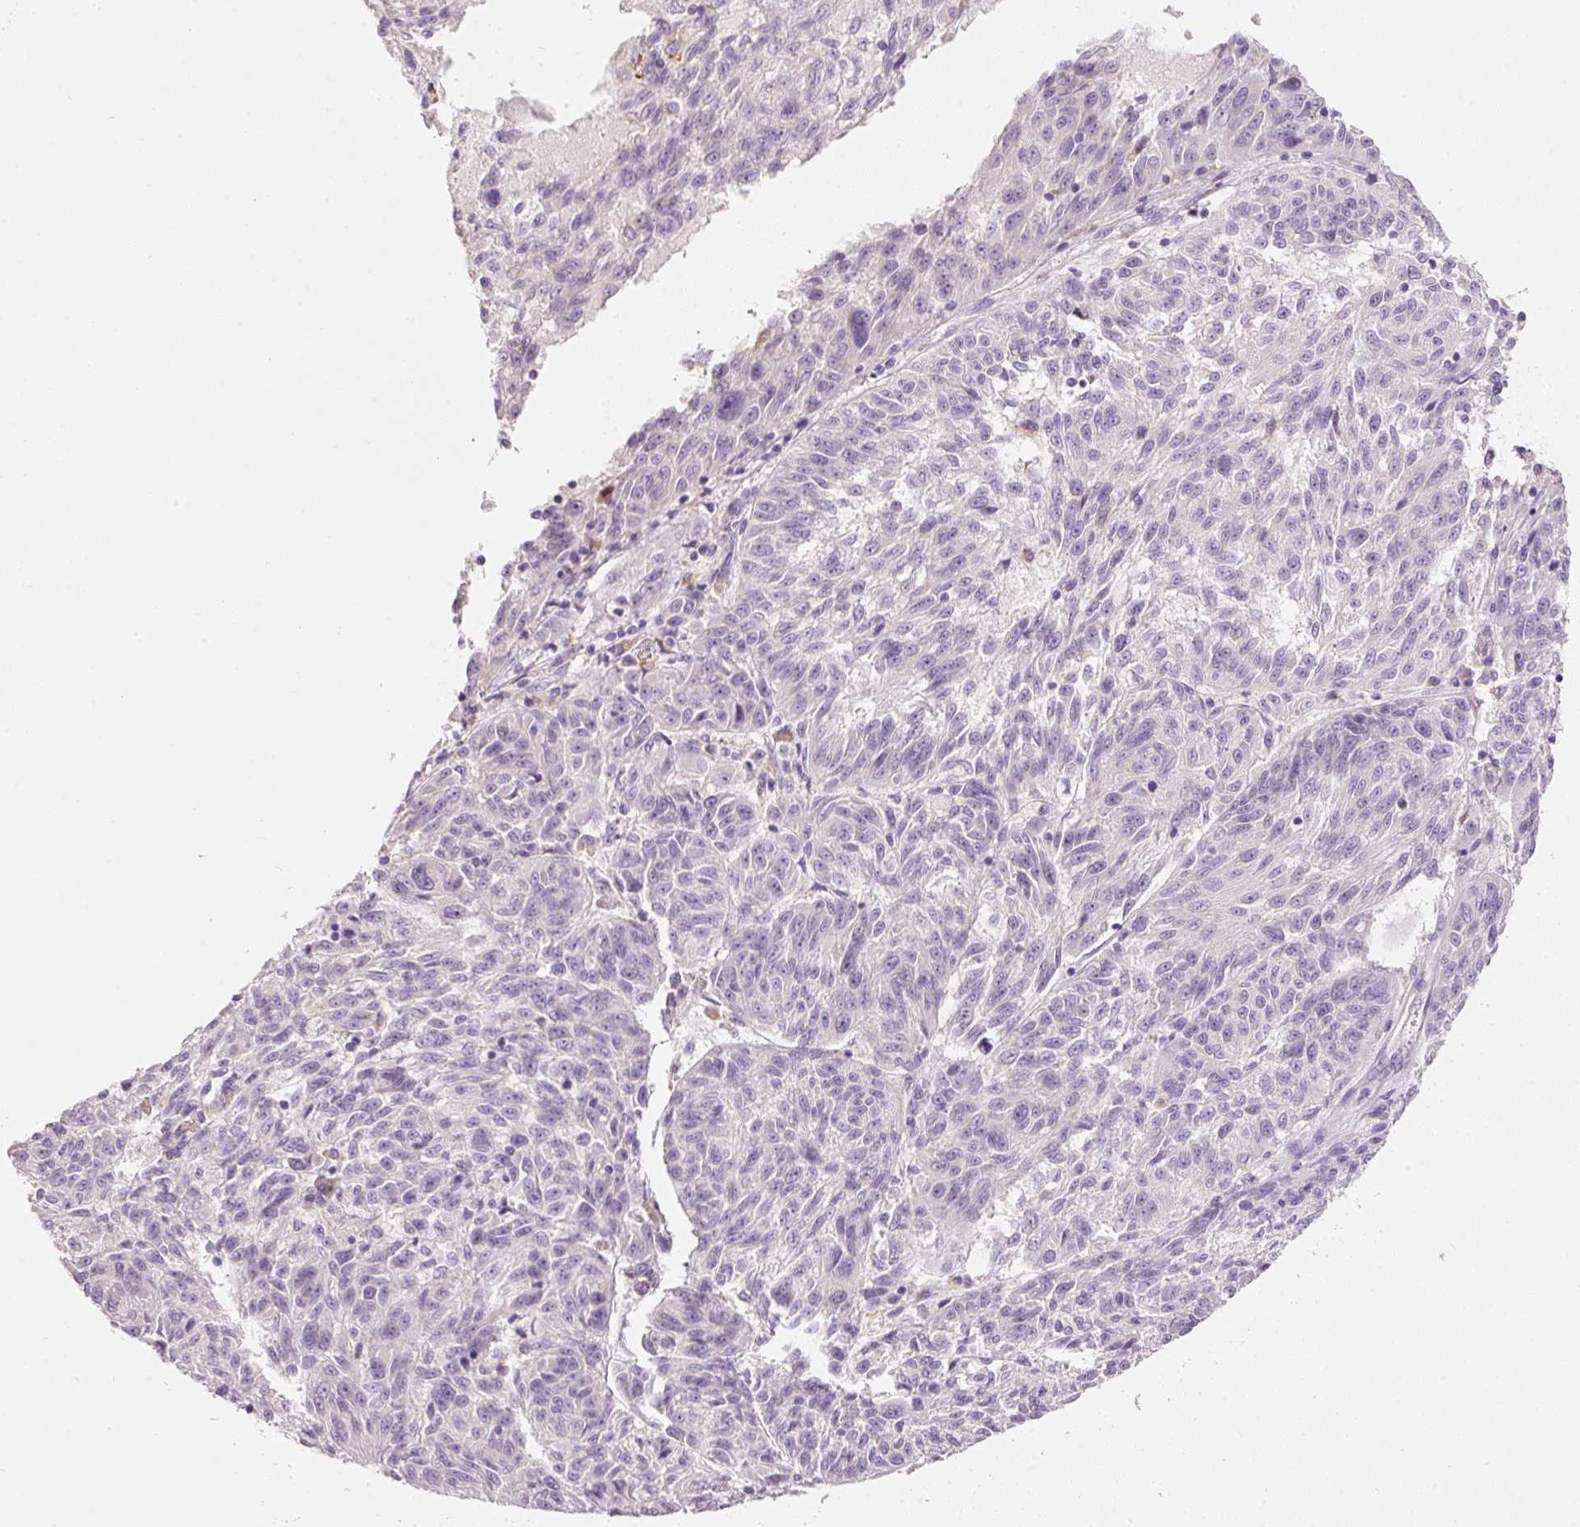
{"staining": {"intensity": "negative", "quantity": "none", "location": "none"}, "tissue": "melanoma", "cell_type": "Tumor cells", "image_type": "cancer", "snomed": [{"axis": "morphology", "description": "Malignant melanoma, NOS"}, {"axis": "topography", "description": "Skin"}], "caption": "Protein analysis of malignant melanoma reveals no significant staining in tumor cells.", "gene": "MTHFD2", "patient": {"sex": "male", "age": 53}}